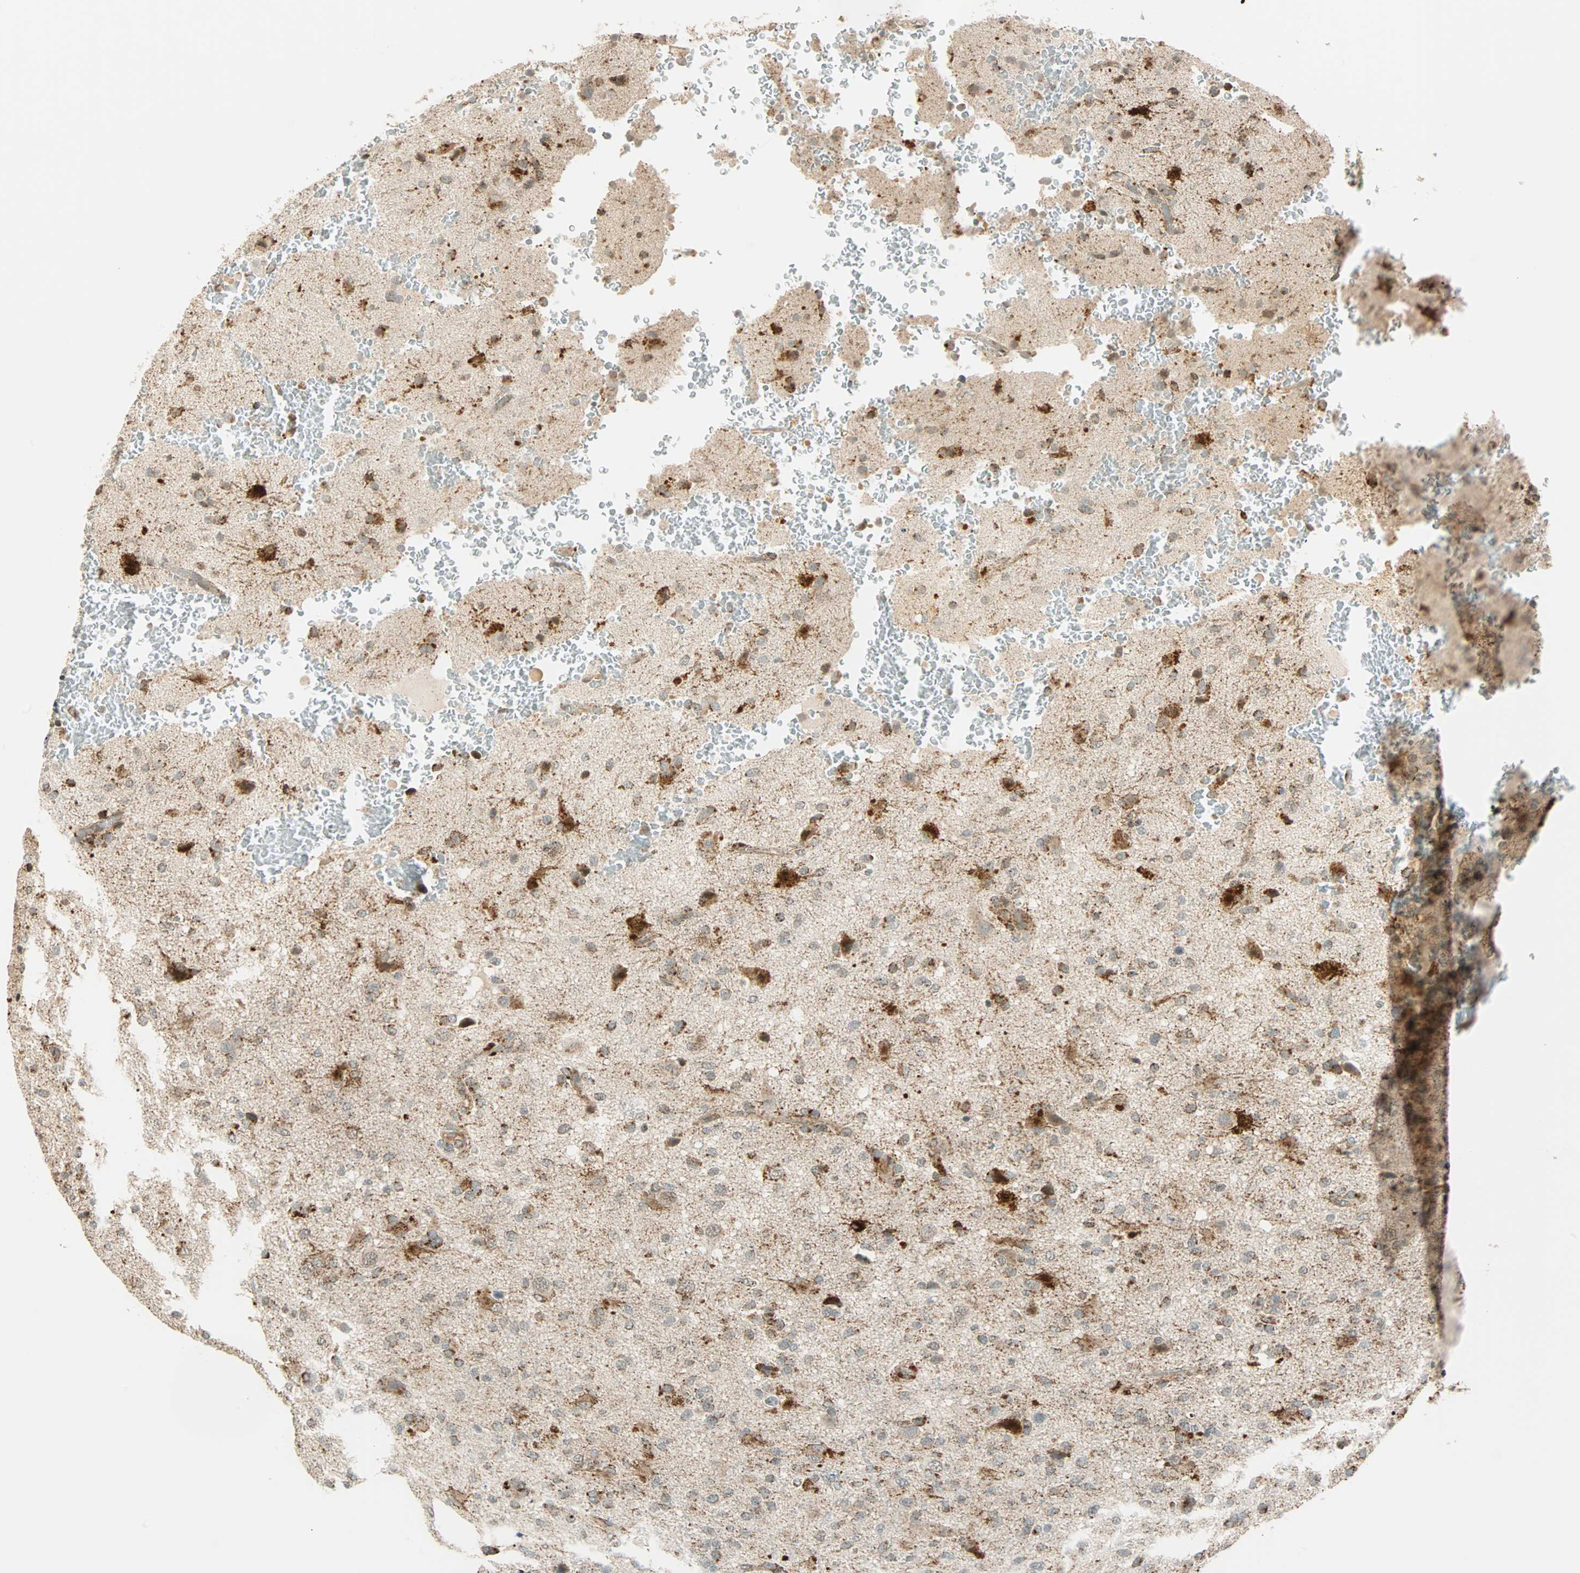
{"staining": {"intensity": "weak", "quantity": "25%-75%", "location": "cytoplasmic/membranous"}, "tissue": "glioma", "cell_type": "Tumor cells", "image_type": "cancer", "snomed": [{"axis": "morphology", "description": "Glioma, malignant, High grade"}, {"axis": "topography", "description": "Brain"}], "caption": "Malignant high-grade glioma was stained to show a protein in brown. There is low levels of weak cytoplasmic/membranous staining in about 25%-75% of tumor cells.", "gene": "SPRY4", "patient": {"sex": "male", "age": 71}}